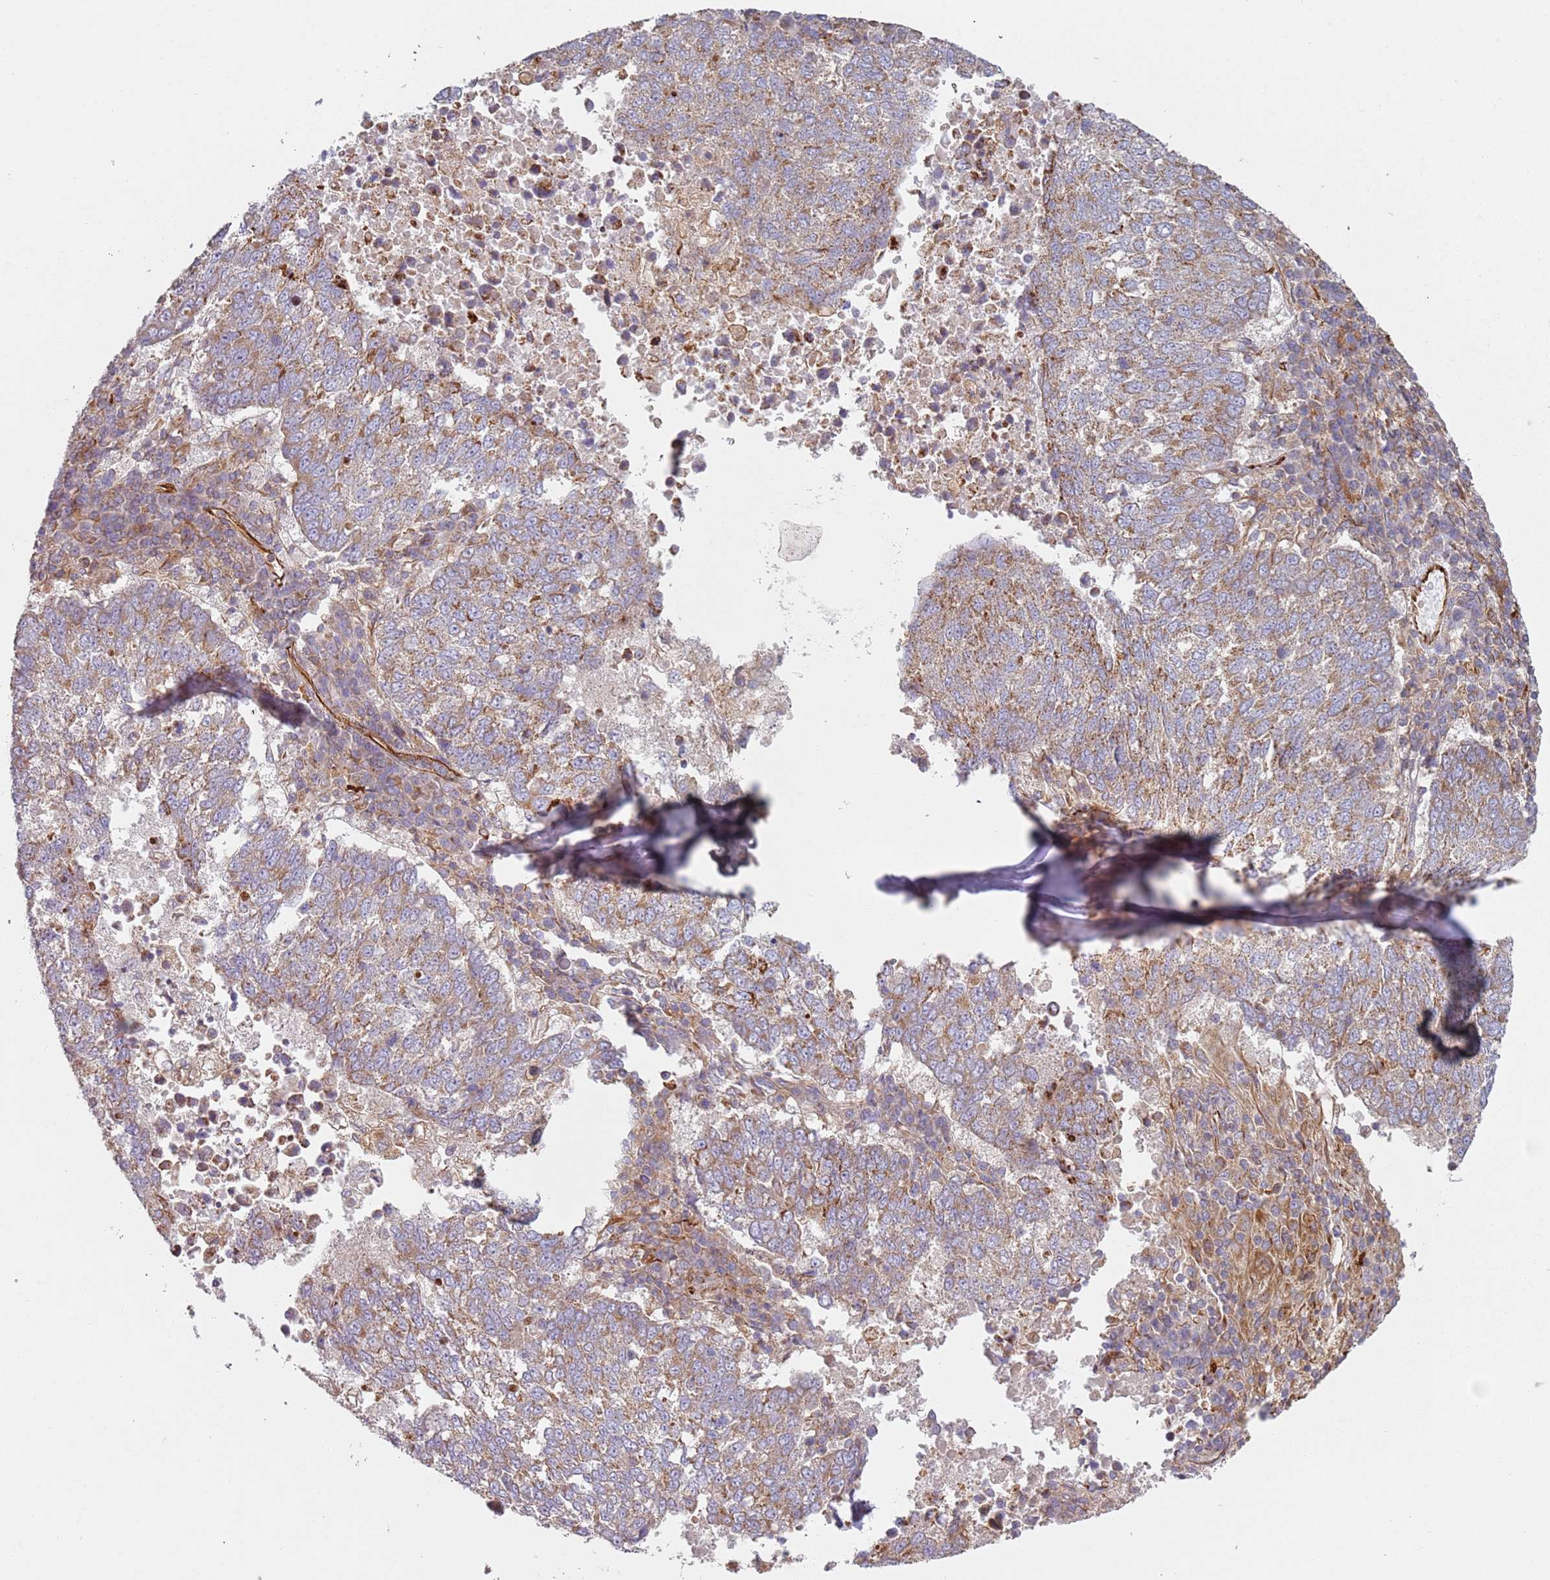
{"staining": {"intensity": "moderate", "quantity": ">75%", "location": "cytoplasmic/membranous"}, "tissue": "lung cancer", "cell_type": "Tumor cells", "image_type": "cancer", "snomed": [{"axis": "morphology", "description": "Squamous cell carcinoma, NOS"}, {"axis": "topography", "description": "Lung"}], "caption": "This is a photomicrograph of IHC staining of lung cancer (squamous cell carcinoma), which shows moderate expression in the cytoplasmic/membranous of tumor cells.", "gene": "SNAPIN", "patient": {"sex": "male", "age": 73}}